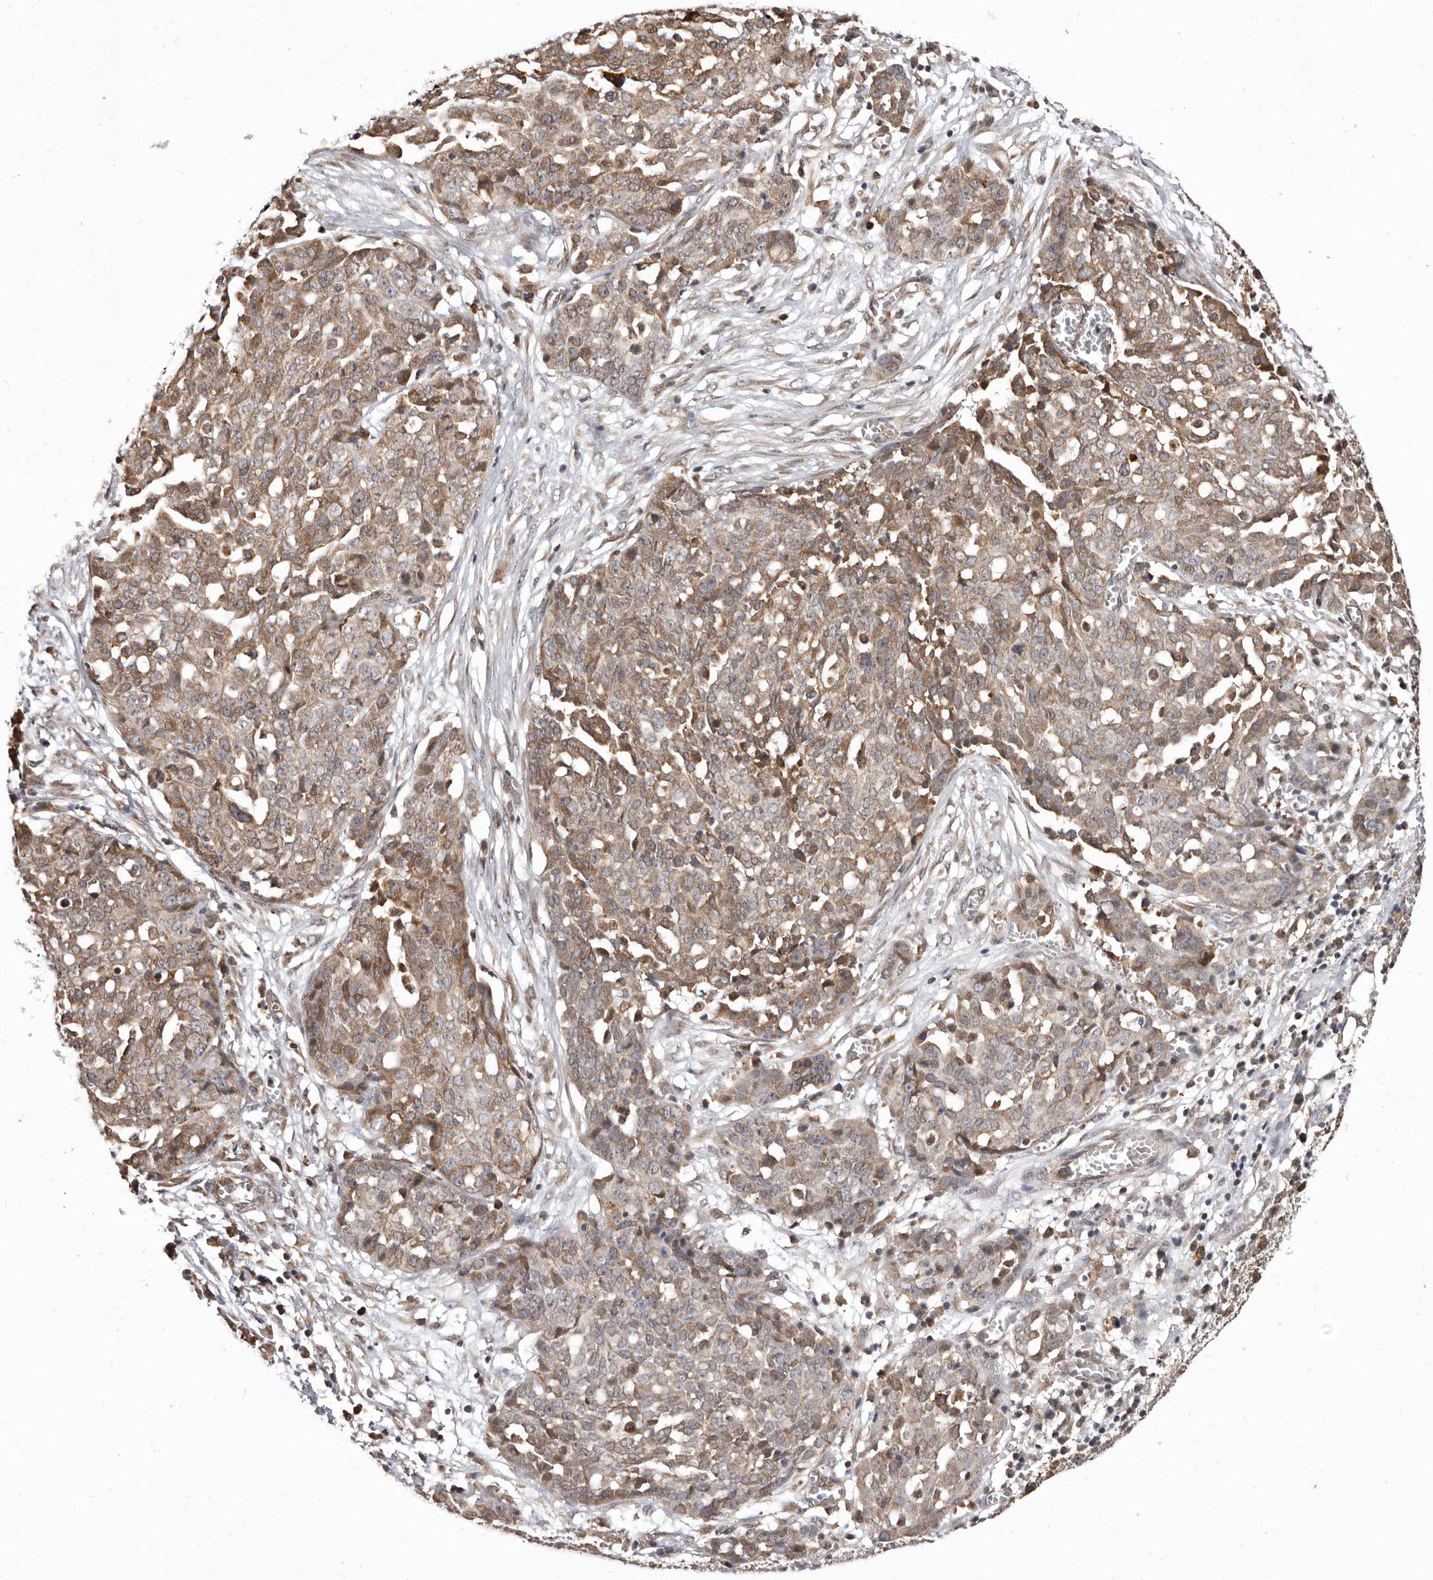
{"staining": {"intensity": "weak", "quantity": "25%-75%", "location": "cytoplasmic/membranous"}, "tissue": "ovarian cancer", "cell_type": "Tumor cells", "image_type": "cancer", "snomed": [{"axis": "morphology", "description": "Cystadenocarcinoma, serous, NOS"}, {"axis": "topography", "description": "Soft tissue"}, {"axis": "topography", "description": "Ovary"}], "caption": "Human ovarian serous cystadenocarcinoma stained with a brown dye displays weak cytoplasmic/membranous positive staining in about 25%-75% of tumor cells.", "gene": "RRM2B", "patient": {"sex": "female", "age": 57}}